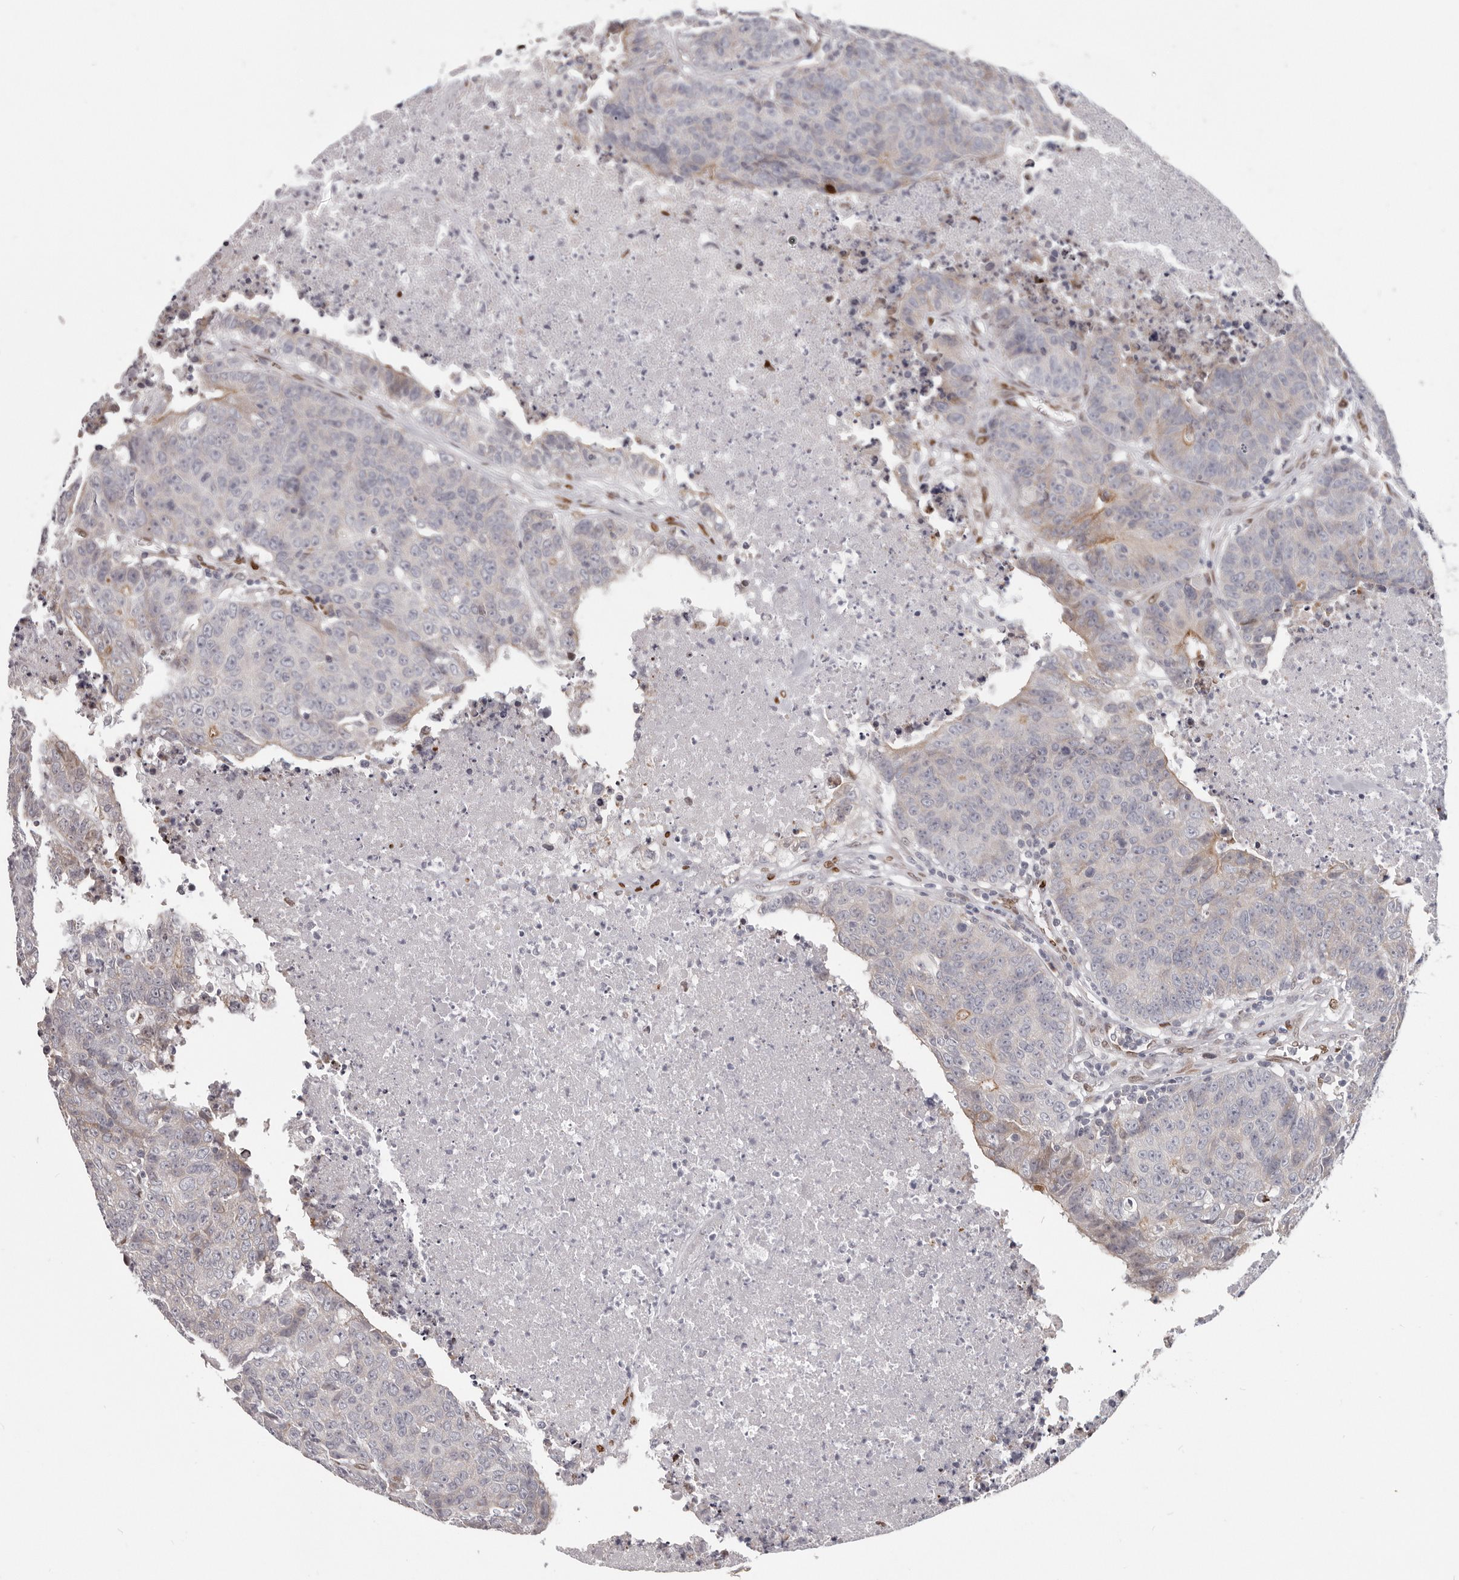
{"staining": {"intensity": "moderate", "quantity": "<25%", "location": "cytoplasmic/membranous"}, "tissue": "colorectal cancer", "cell_type": "Tumor cells", "image_type": "cancer", "snomed": [{"axis": "morphology", "description": "Adenocarcinoma, NOS"}, {"axis": "topography", "description": "Colon"}], "caption": "A high-resolution photomicrograph shows immunohistochemistry staining of colorectal cancer (adenocarcinoma), which exhibits moderate cytoplasmic/membranous positivity in approximately <25% of tumor cells. Using DAB (brown) and hematoxylin (blue) stains, captured at high magnification using brightfield microscopy.", "gene": "SRP19", "patient": {"sex": "female", "age": 53}}